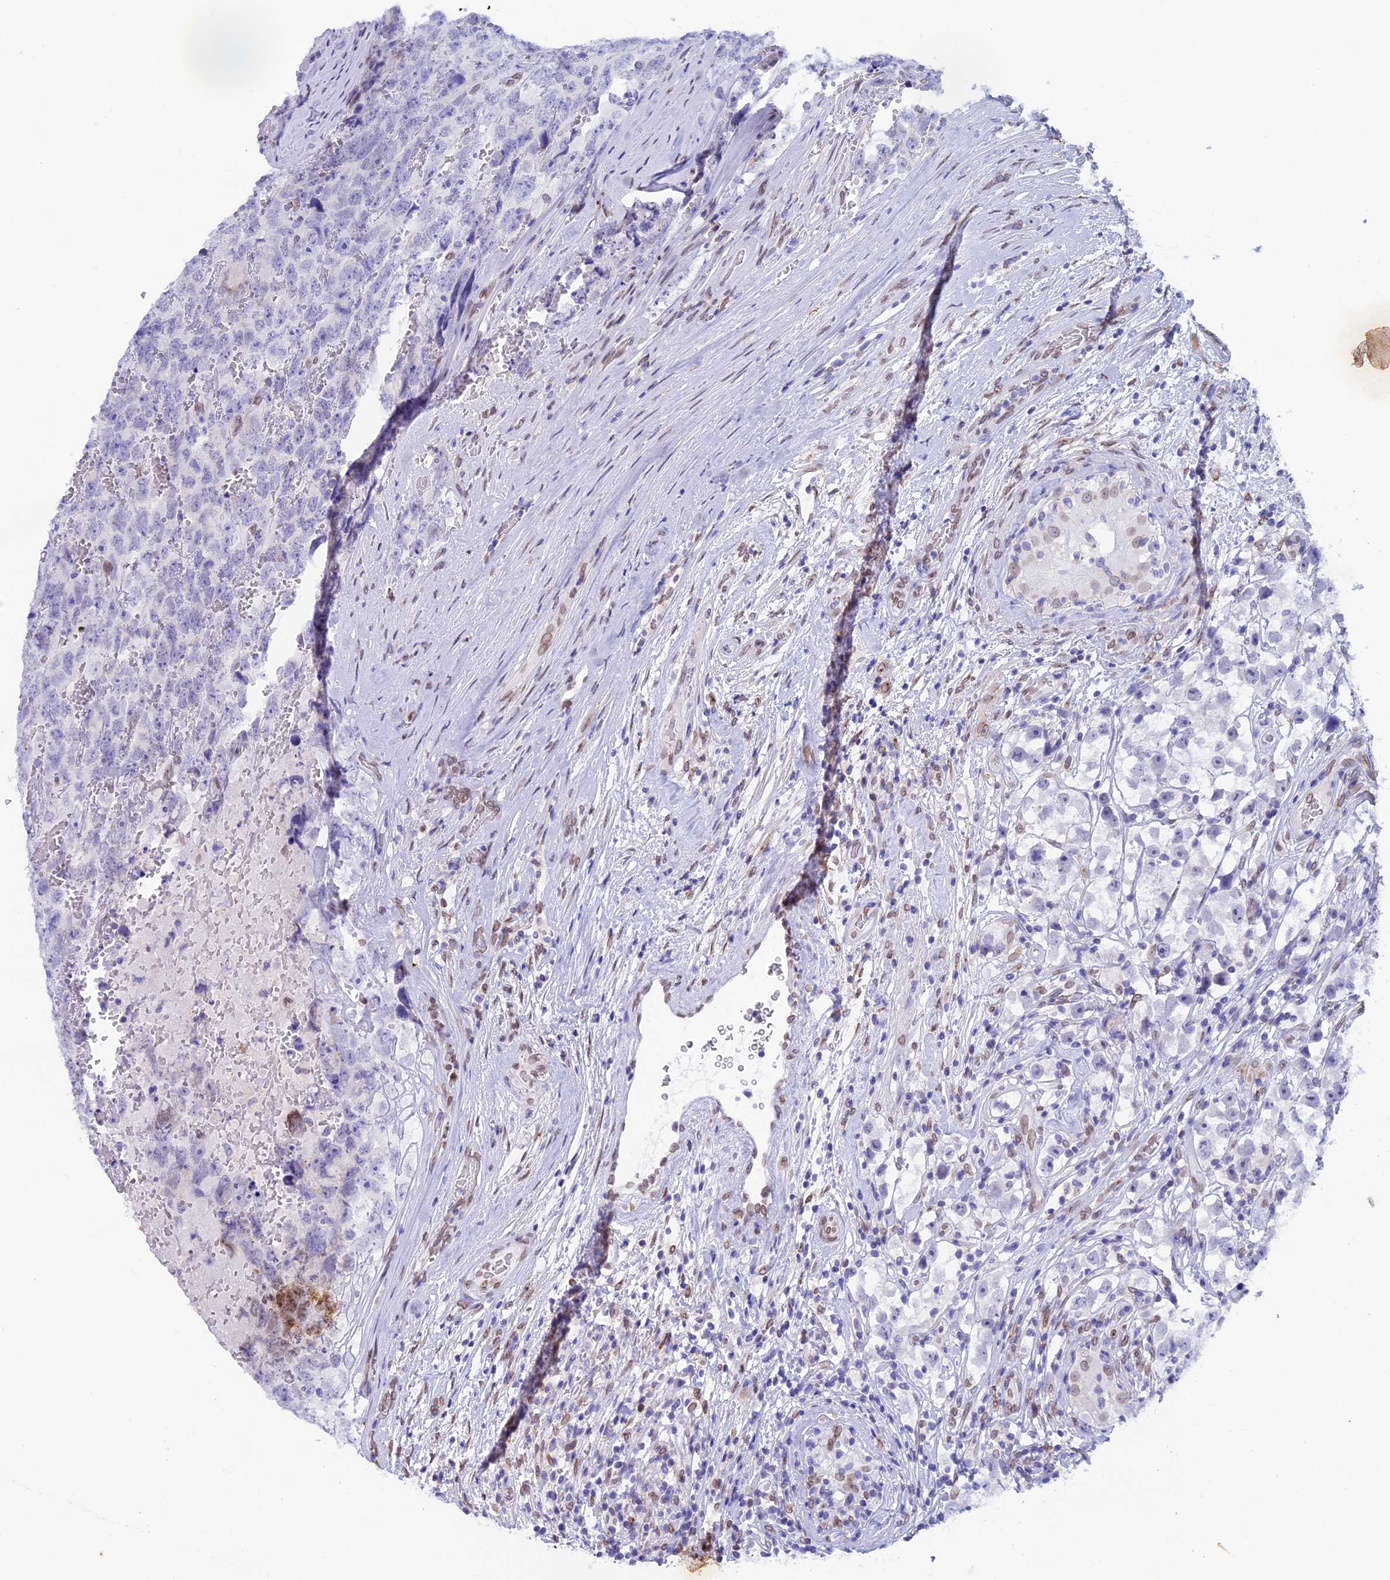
{"staining": {"intensity": "negative", "quantity": "none", "location": "none"}, "tissue": "testis cancer", "cell_type": "Tumor cells", "image_type": "cancer", "snomed": [{"axis": "morphology", "description": "Carcinoma, Embryonal, NOS"}, {"axis": "topography", "description": "Testis"}], "caption": "Tumor cells are negative for protein expression in human testis cancer. (IHC, brightfield microscopy, high magnification).", "gene": "TMPRSS7", "patient": {"sex": "male", "age": 45}}